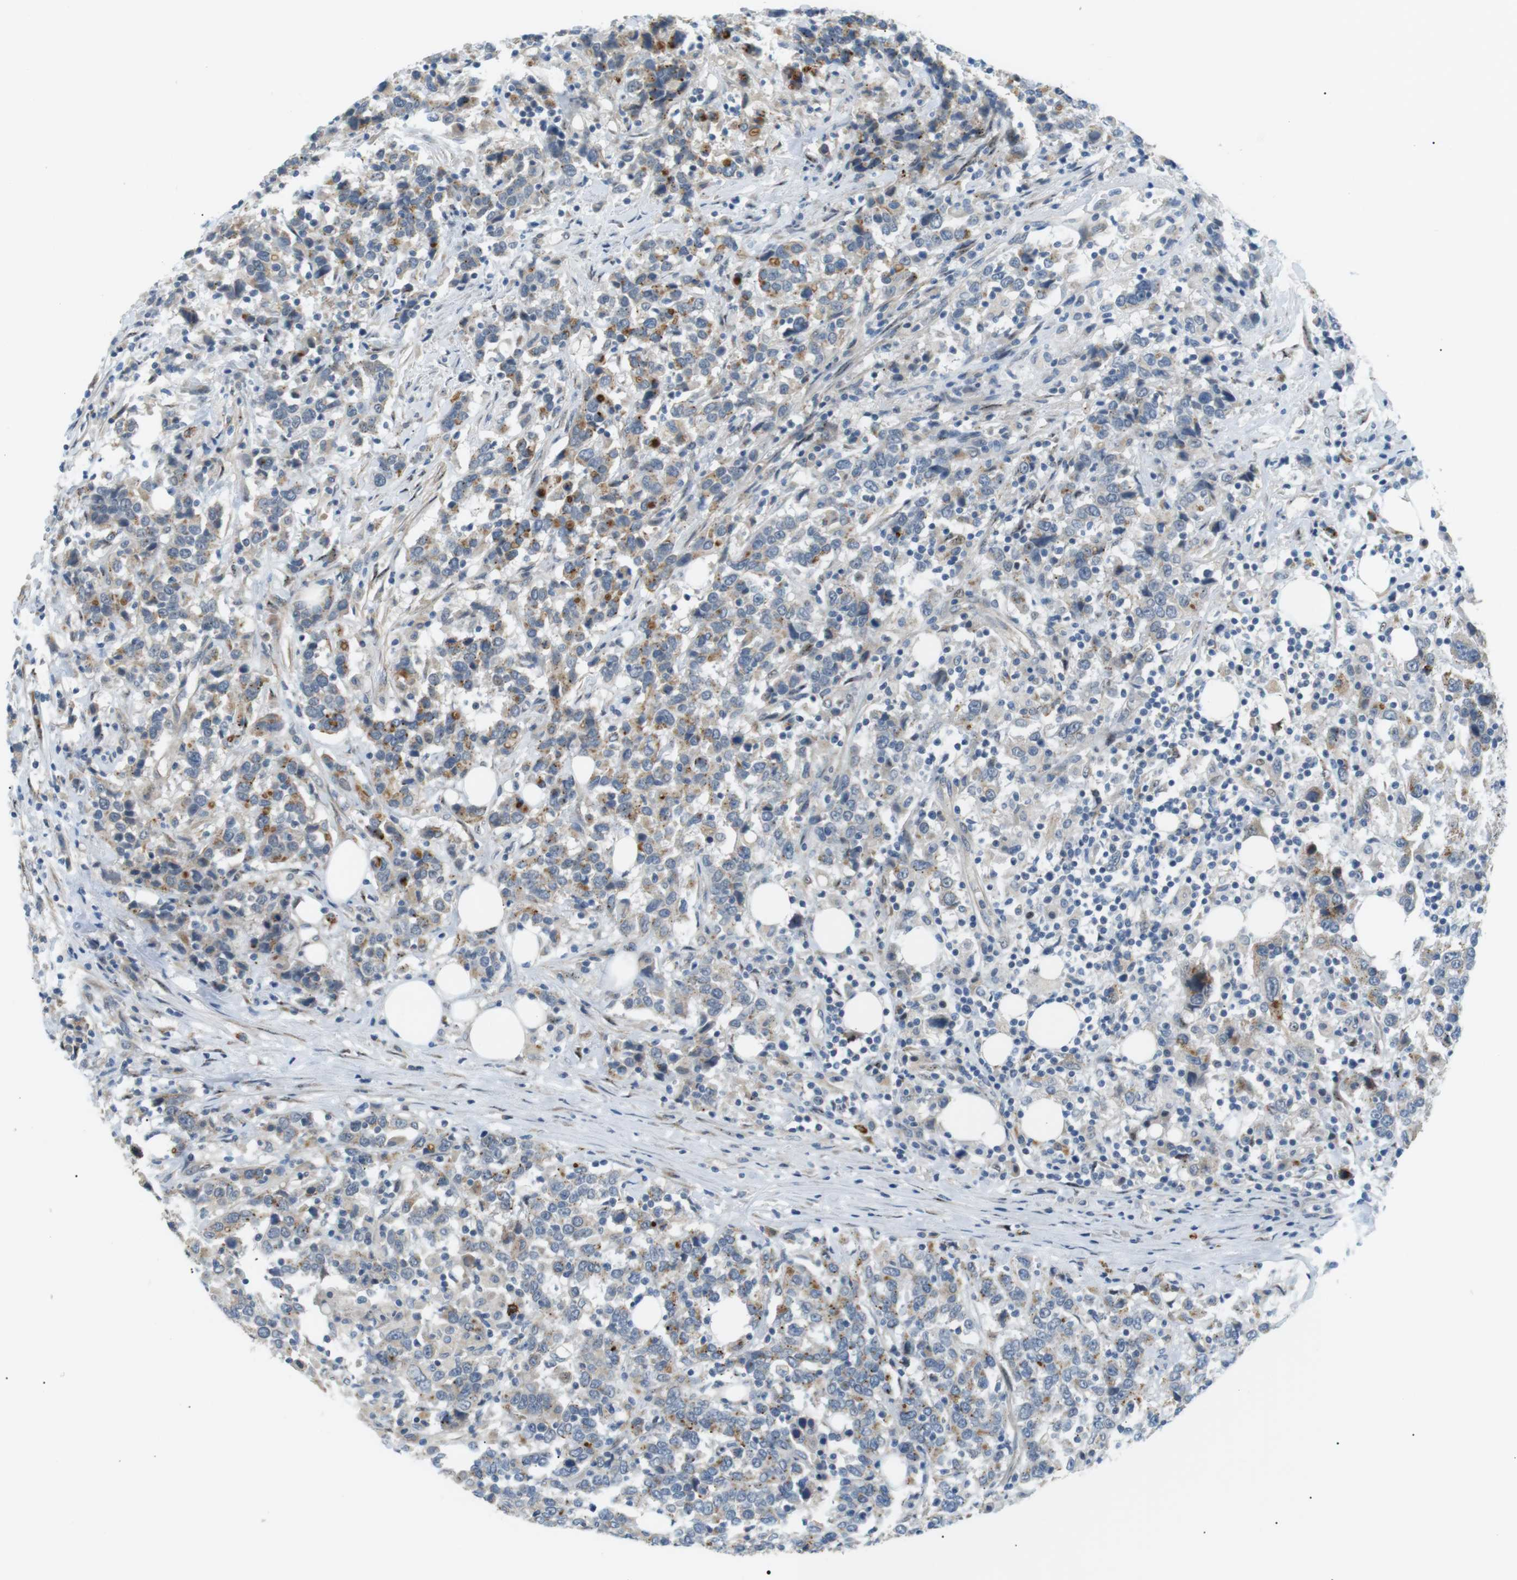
{"staining": {"intensity": "moderate", "quantity": "25%-75%", "location": "cytoplasmic/membranous"}, "tissue": "urothelial cancer", "cell_type": "Tumor cells", "image_type": "cancer", "snomed": [{"axis": "morphology", "description": "Urothelial carcinoma, High grade"}, {"axis": "topography", "description": "Urinary bladder"}], "caption": "Protein expression by IHC demonstrates moderate cytoplasmic/membranous expression in approximately 25%-75% of tumor cells in urothelial cancer.", "gene": "B4GALNT2", "patient": {"sex": "male", "age": 61}}